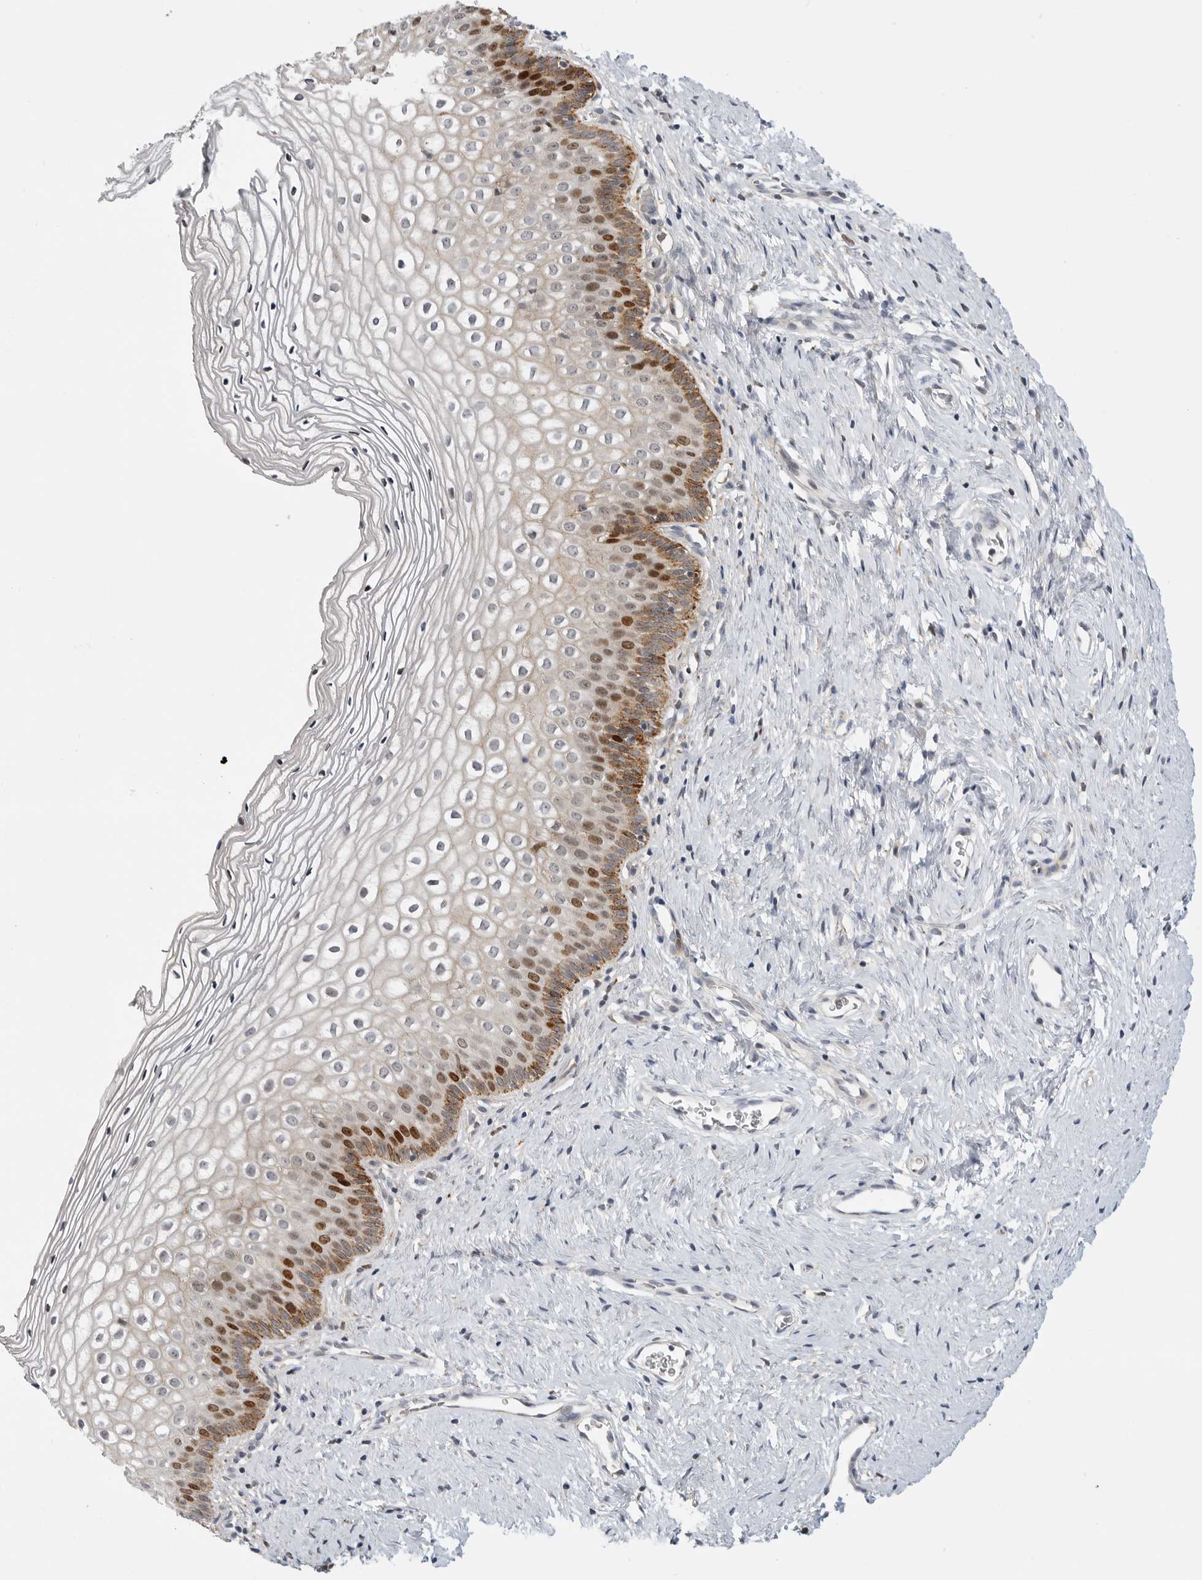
{"staining": {"intensity": "strong", "quantity": "25%-75%", "location": "cytoplasmic/membranous,nuclear"}, "tissue": "cervix", "cell_type": "Squamous epithelial cells", "image_type": "normal", "snomed": [{"axis": "morphology", "description": "Normal tissue, NOS"}, {"axis": "topography", "description": "Cervix"}], "caption": "This photomicrograph displays IHC staining of unremarkable human cervix, with high strong cytoplasmic/membranous,nuclear positivity in approximately 25%-75% of squamous epithelial cells.", "gene": "CSNK1G3", "patient": {"sex": "female", "age": 27}}